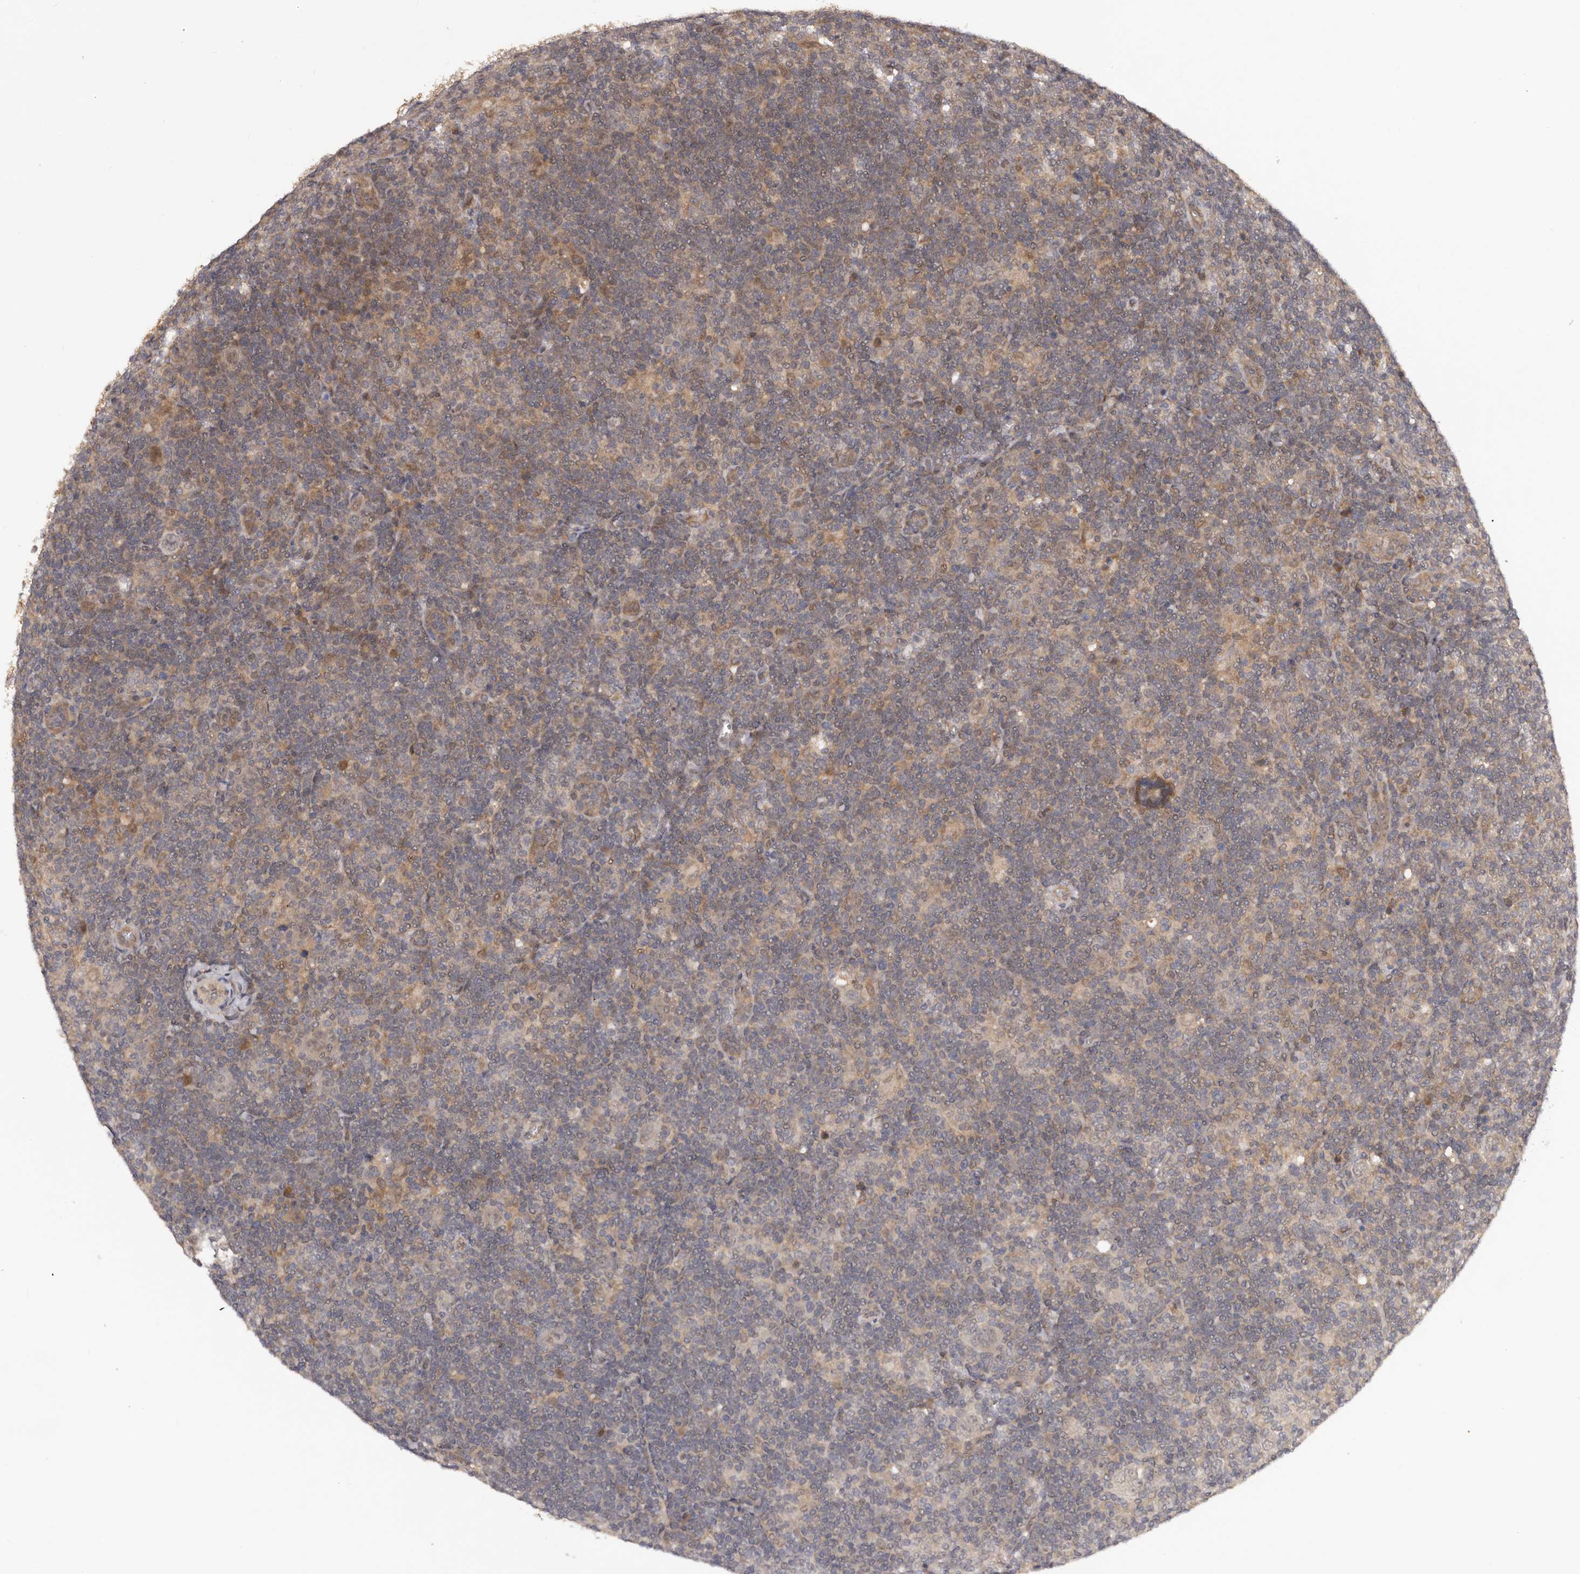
{"staining": {"intensity": "moderate", "quantity": "<25%", "location": "cytoplasmic/membranous"}, "tissue": "lymphoma", "cell_type": "Tumor cells", "image_type": "cancer", "snomed": [{"axis": "morphology", "description": "Hodgkin's disease, NOS"}, {"axis": "topography", "description": "Lymph node"}], "caption": "Immunohistochemistry (IHC) histopathology image of neoplastic tissue: Hodgkin's disease stained using immunohistochemistry shows low levels of moderate protein expression localized specifically in the cytoplasmic/membranous of tumor cells, appearing as a cytoplasmic/membranous brown color.", "gene": "MDP1", "patient": {"sex": "female", "age": 57}}